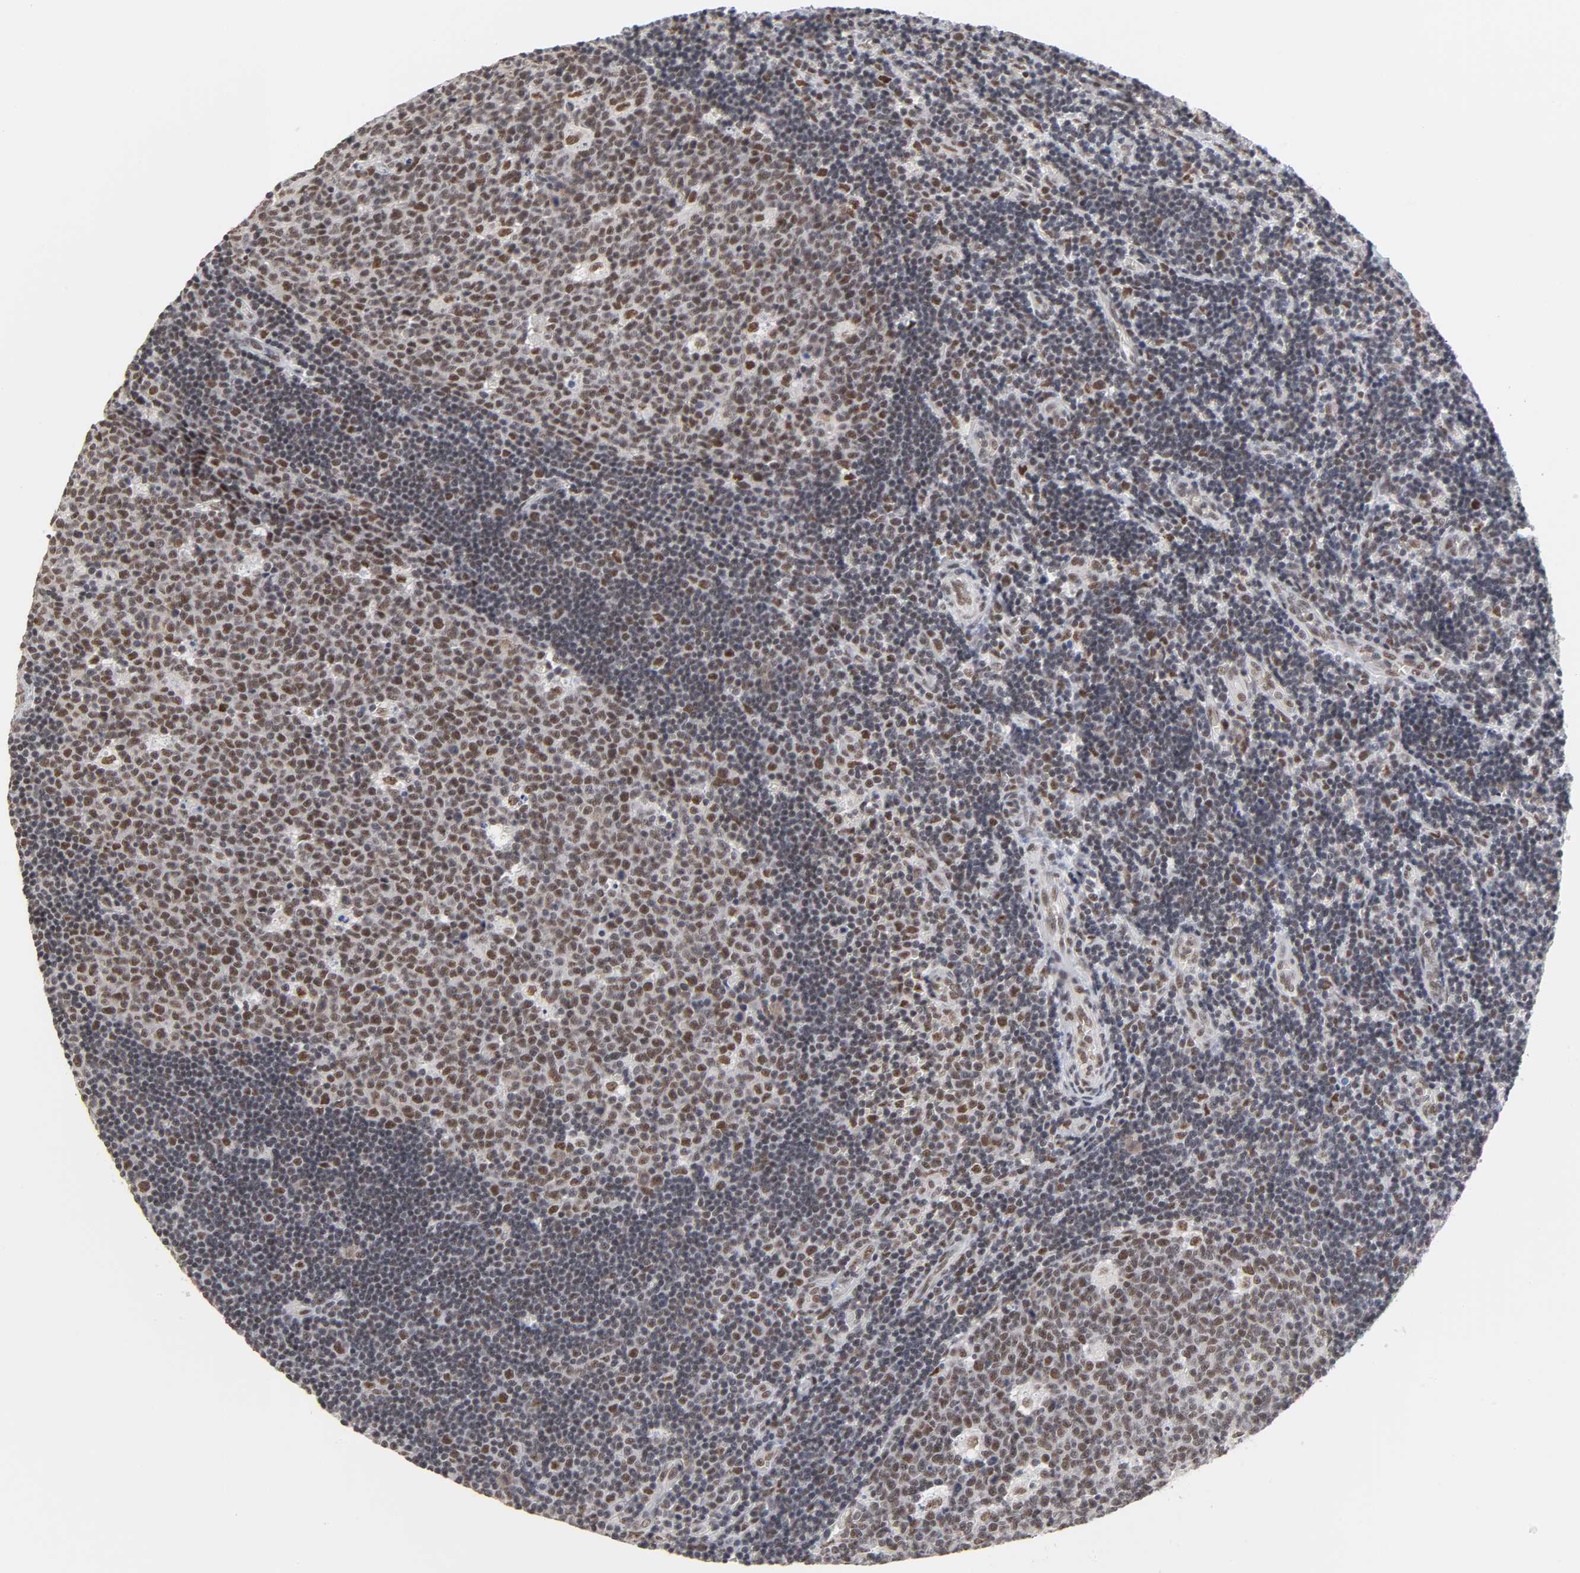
{"staining": {"intensity": "moderate", "quantity": ">75%", "location": "nuclear"}, "tissue": "lymph node", "cell_type": "Germinal center cells", "image_type": "normal", "snomed": [{"axis": "morphology", "description": "Normal tissue, NOS"}, {"axis": "topography", "description": "Lymph node"}, {"axis": "topography", "description": "Salivary gland"}], "caption": "Protein staining demonstrates moderate nuclear staining in about >75% of germinal center cells in benign lymph node. (DAB IHC with brightfield microscopy, high magnification).", "gene": "TRIM33", "patient": {"sex": "male", "age": 8}}